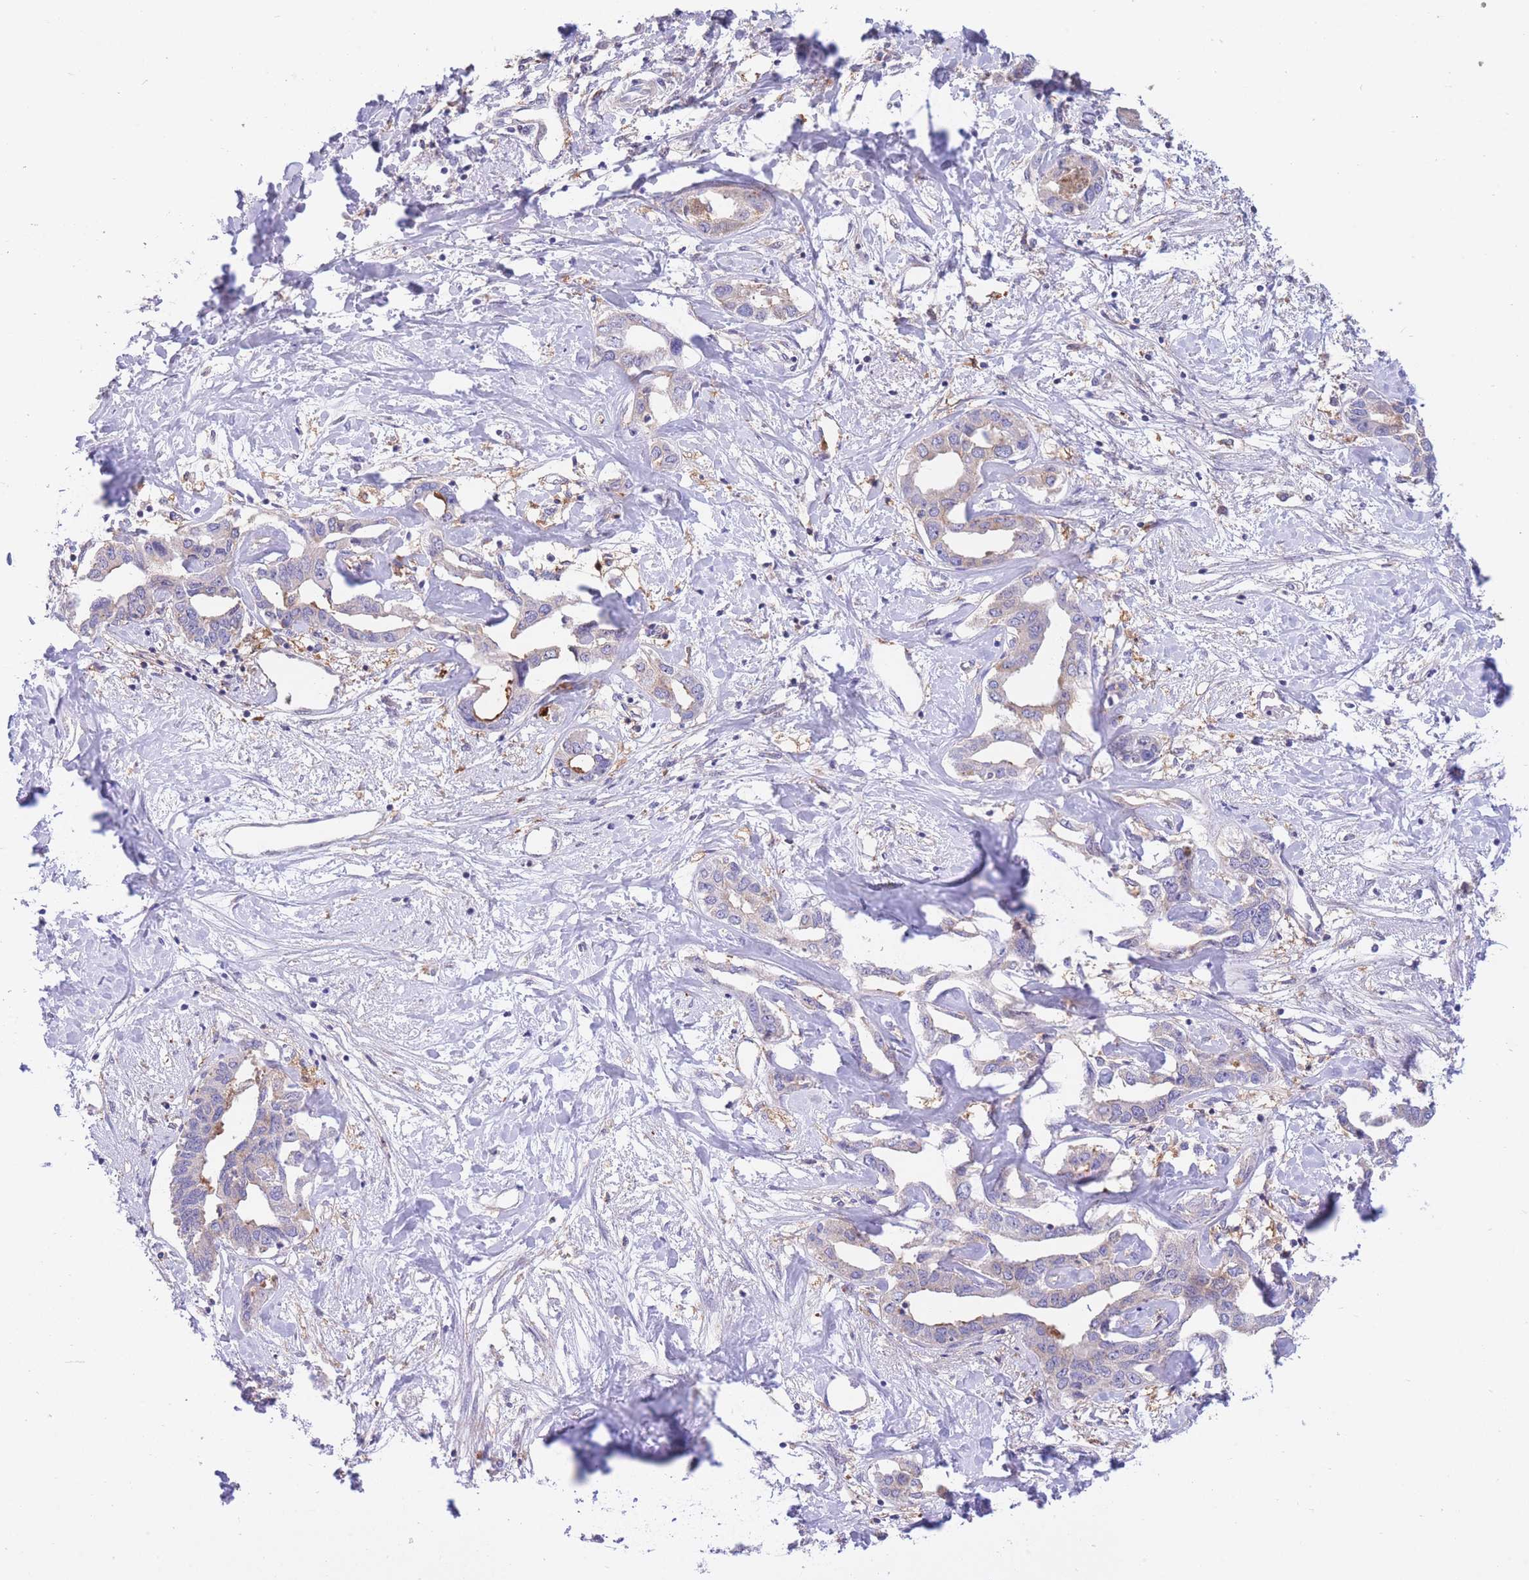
{"staining": {"intensity": "negative", "quantity": "none", "location": "none"}, "tissue": "liver cancer", "cell_type": "Tumor cells", "image_type": "cancer", "snomed": [{"axis": "morphology", "description": "Cholangiocarcinoma"}, {"axis": "topography", "description": "Liver"}], "caption": "Immunohistochemistry micrograph of human cholangiocarcinoma (liver) stained for a protein (brown), which displays no positivity in tumor cells.", "gene": "NAMPT", "patient": {"sex": "male", "age": 59}}